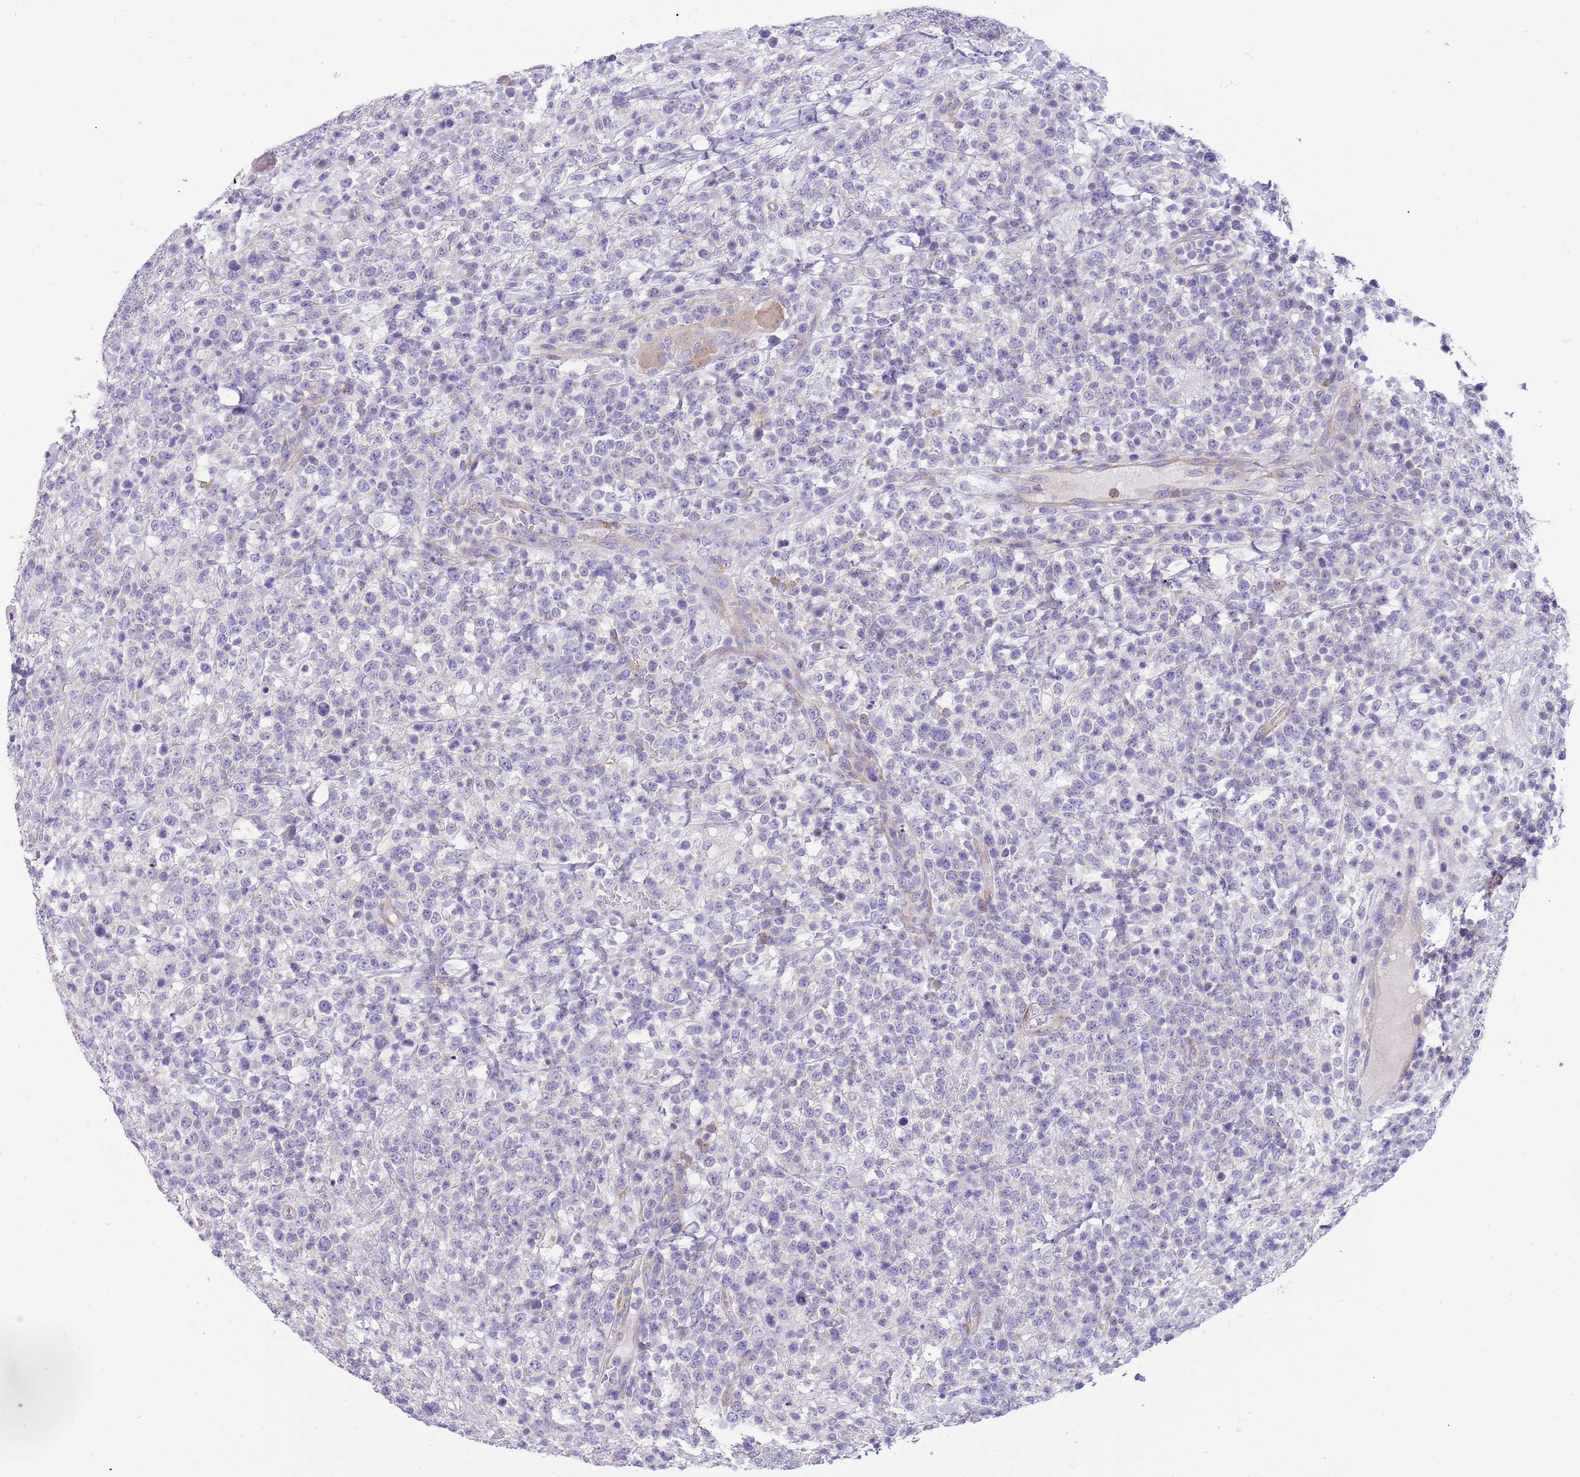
{"staining": {"intensity": "negative", "quantity": "none", "location": "none"}, "tissue": "lymphoma", "cell_type": "Tumor cells", "image_type": "cancer", "snomed": [{"axis": "morphology", "description": "Malignant lymphoma, non-Hodgkin's type, High grade"}, {"axis": "topography", "description": "Colon"}], "caption": "DAB immunohistochemical staining of lymphoma exhibits no significant expression in tumor cells.", "gene": "SERINC3", "patient": {"sex": "female", "age": 53}}